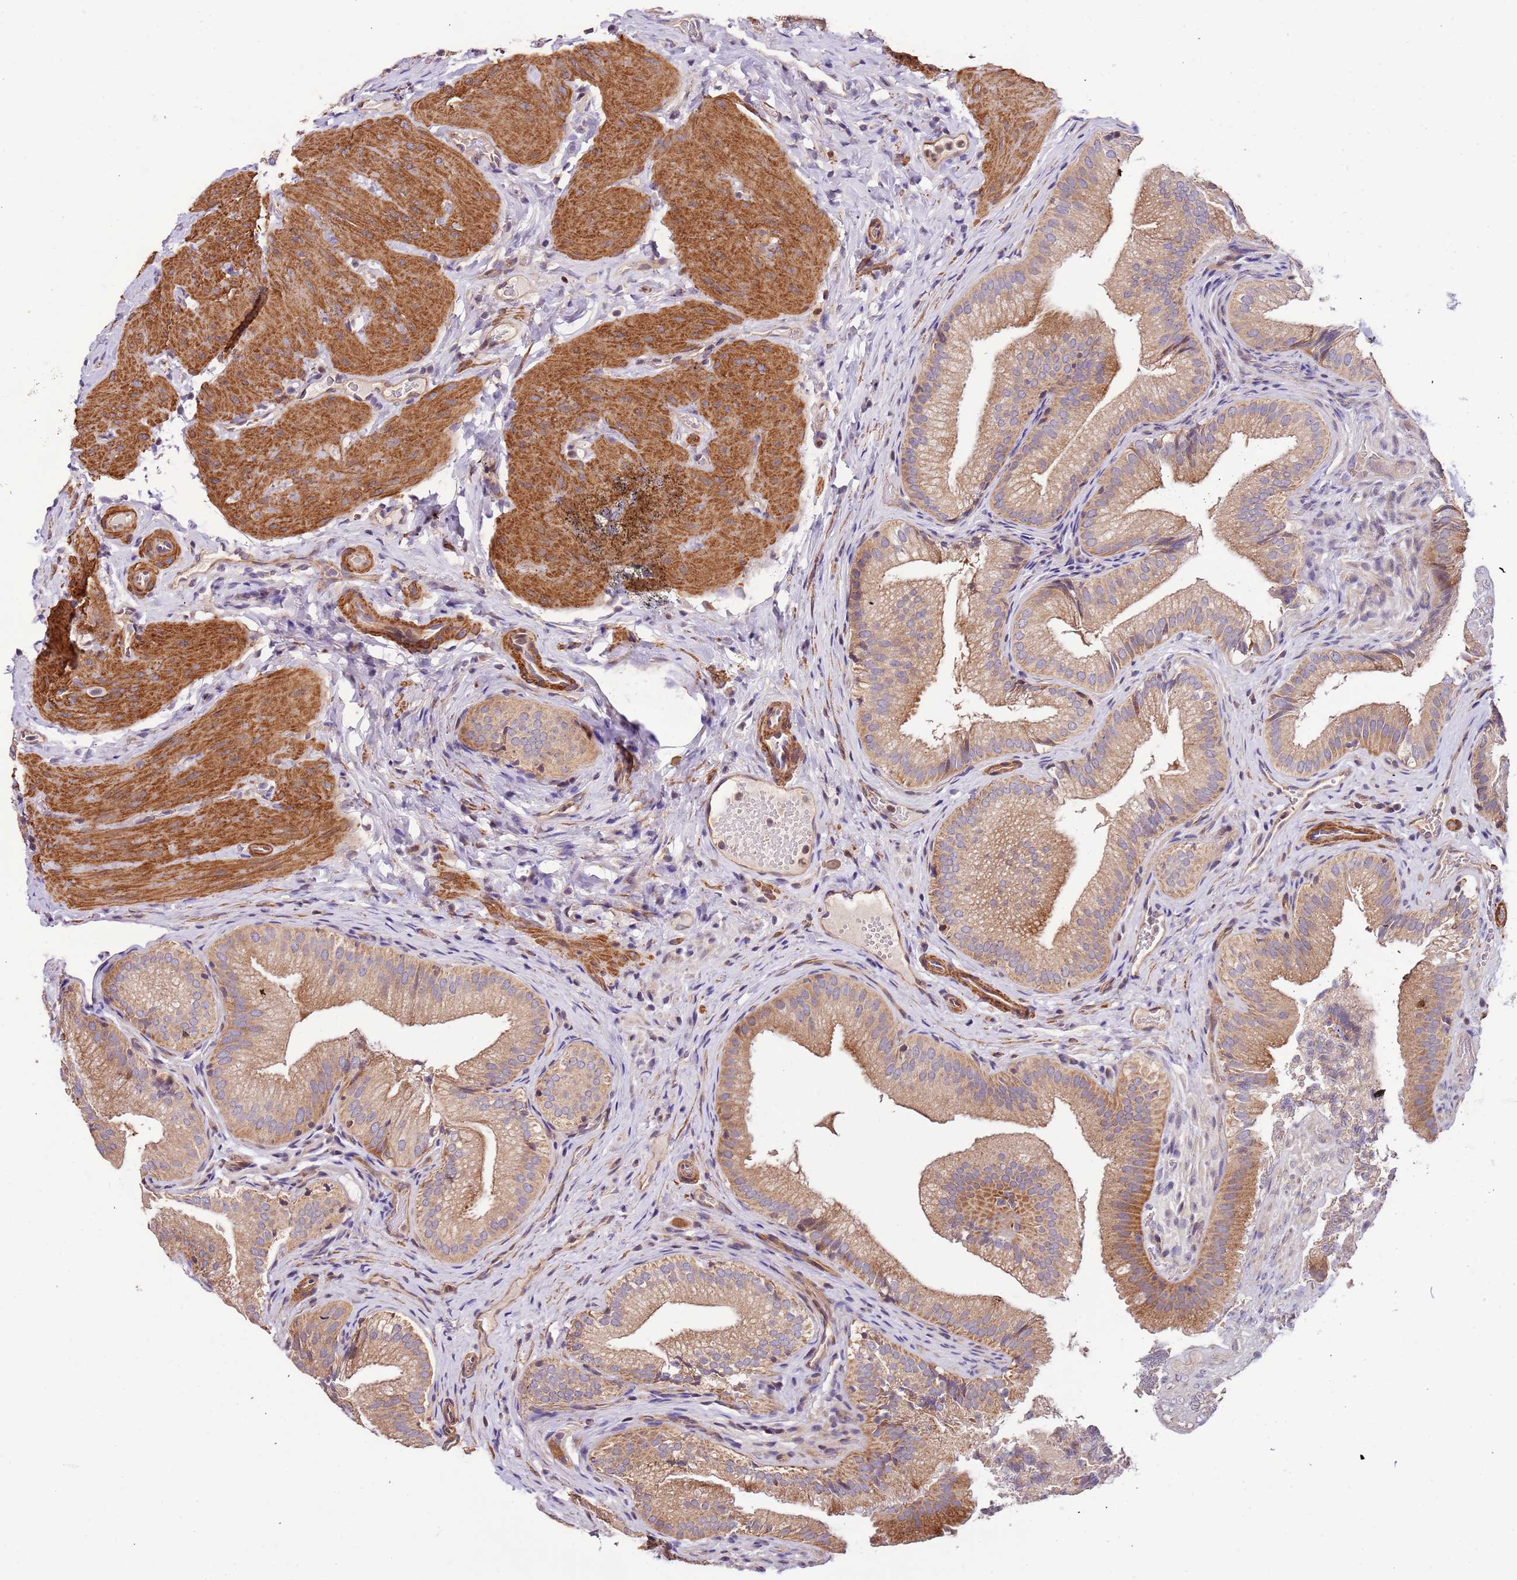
{"staining": {"intensity": "moderate", "quantity": ">75%", "location": "cytoplasmic/membranous"}, "tissue": "gallbladder", "cell_type": "Glandular cells", "image_type": "normal", "snomed": [{"axis": "morphology", "description": "Normal tissue, NOS"}, {"axis": "topography", "description": "Gallbladder"}], "caption": "Protein staining of unremarkable gallbladder reveals moderate cytoplasmic/membranous staining in approximately >75% of glandular cells.", "gene": "LAMB4", "patient": {"sex": "female", "age": 30}}